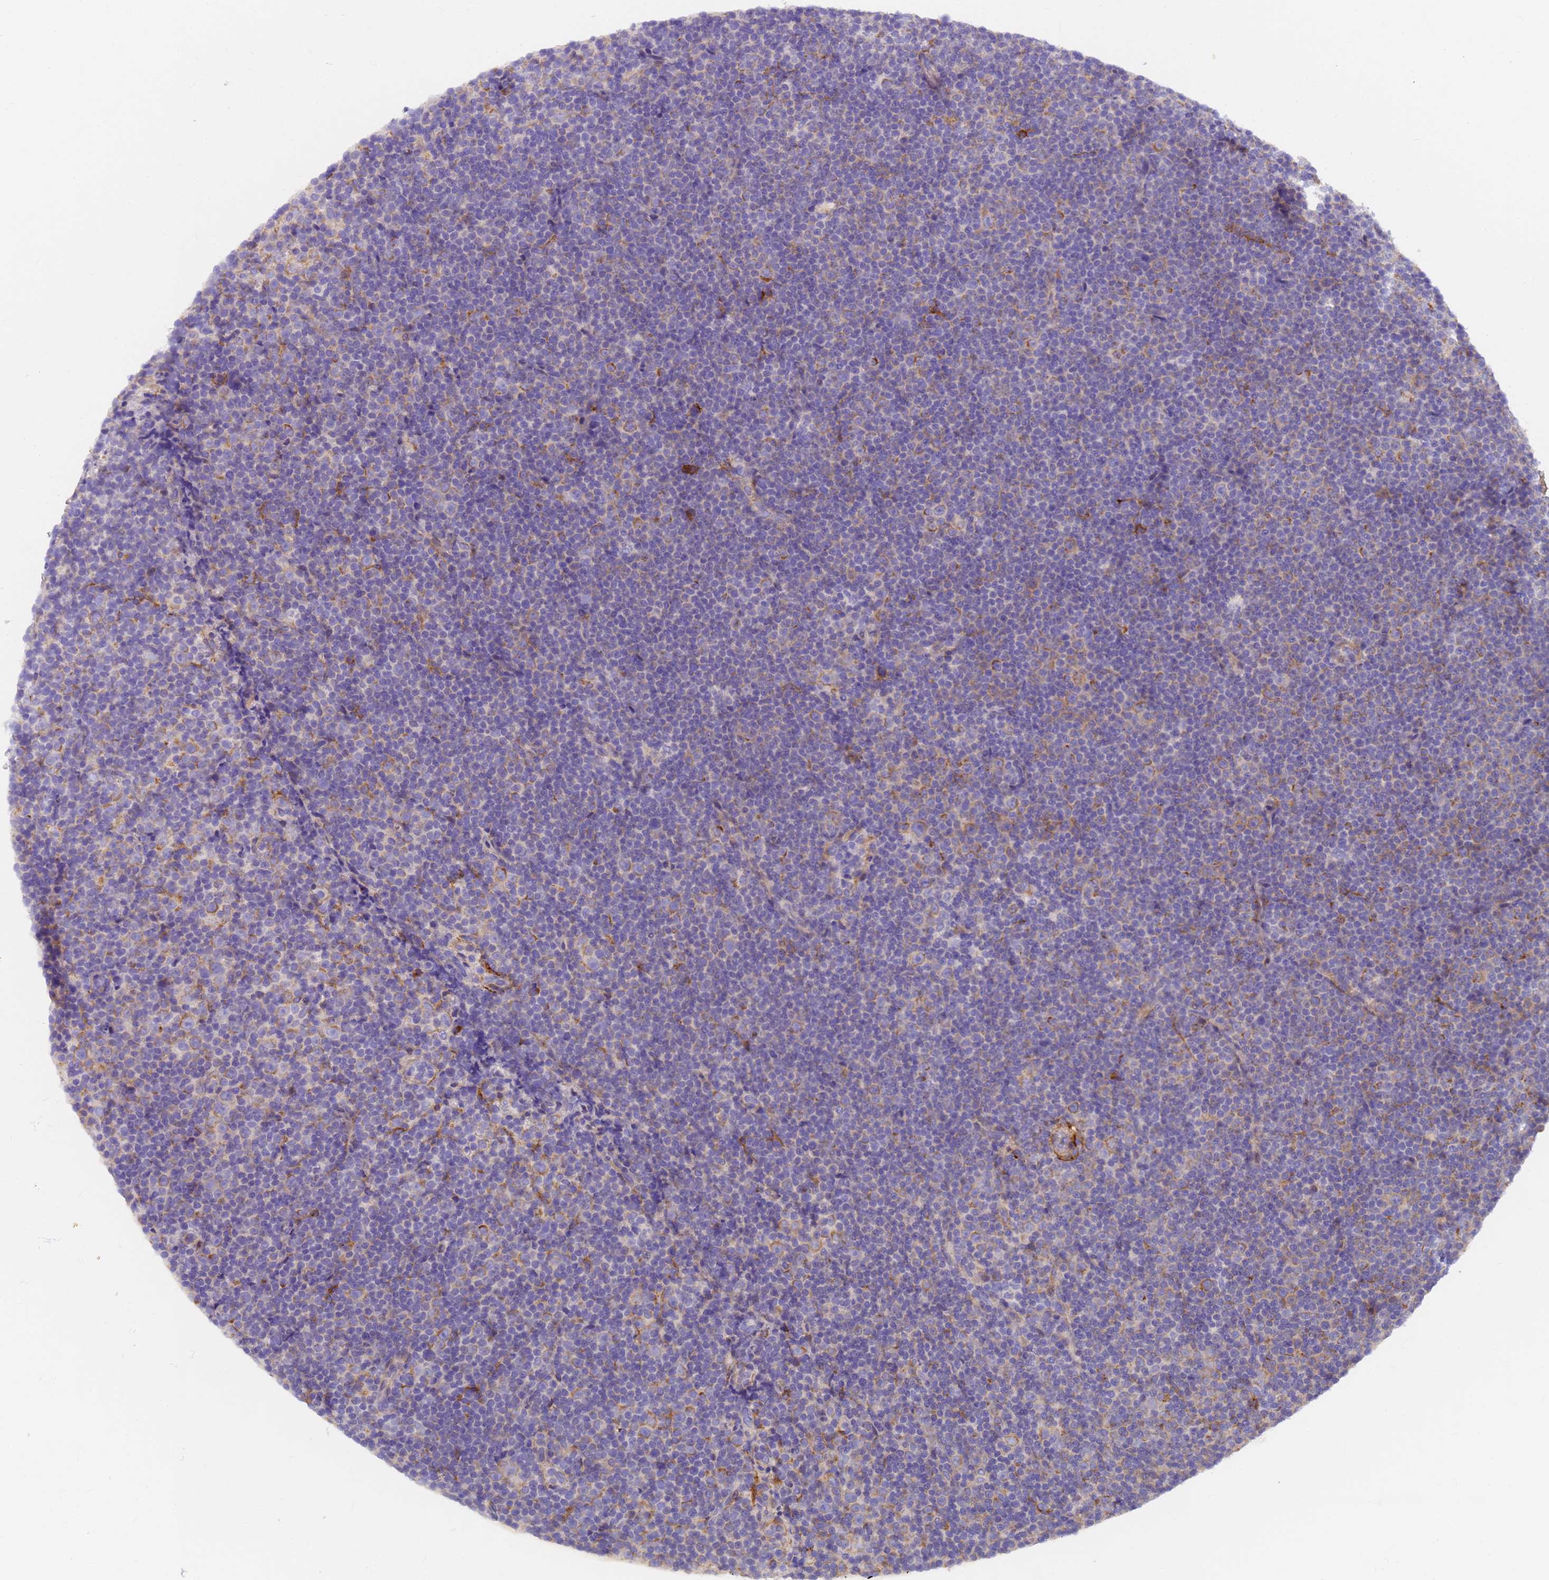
{"staining": {"intensity": "negative", "quantity": "none", "location": "none"}, "tissue": "lymphoma", "cell_type": "Tumor cells", "image_type": "cancer", "snomed": [{"axis": "morphology", "description": "Malignant lymphoma, non-Hodgkin's type, Low grade"}, {"axis": "topography", "description": "Lymph node"}], "caption": "This is an IHC photomicrograph of lymphoma. There is no expression in tumor cells.", "gene": "MVB12A", "patient": {"sex": "female", "age": 67}}